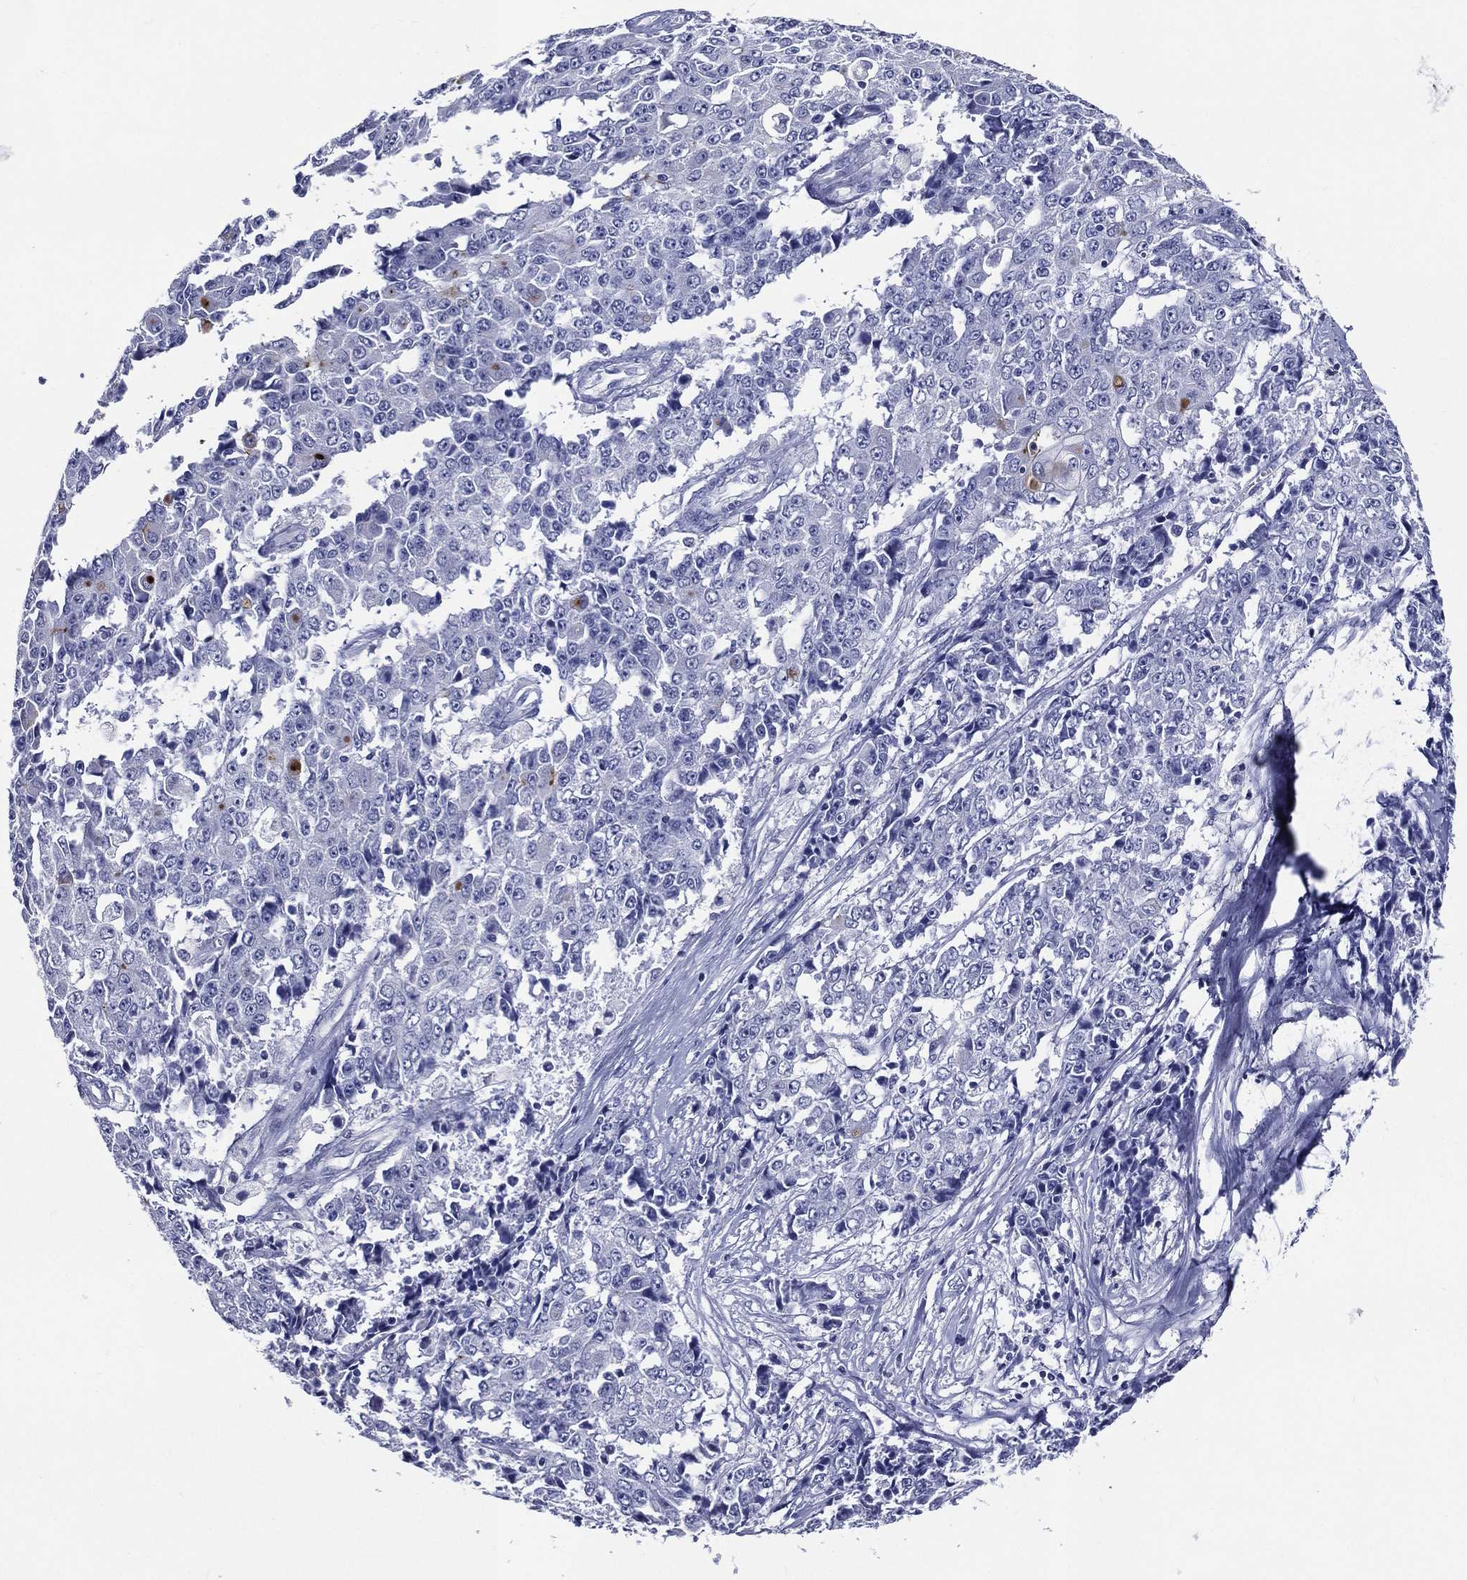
{"staining": {"intensity": "negative", "quantity": "none", "location": "none"}, "tissue": "ovarian cancer", "cell_type": "Tumor cells", "image_type": "cancer", "snomed": [{"axis": "morphology", "description": "Carcinoma, endometroid"}, {"axis": "topography", "description": "Ovary"}], "caption": "Protein analysis of ovarian cancer (endometroid carcinoma) demonstrates no significant staining in tumor cells.", "gene": "ACE2", "patient": {"sex": "female", "age": 42}}